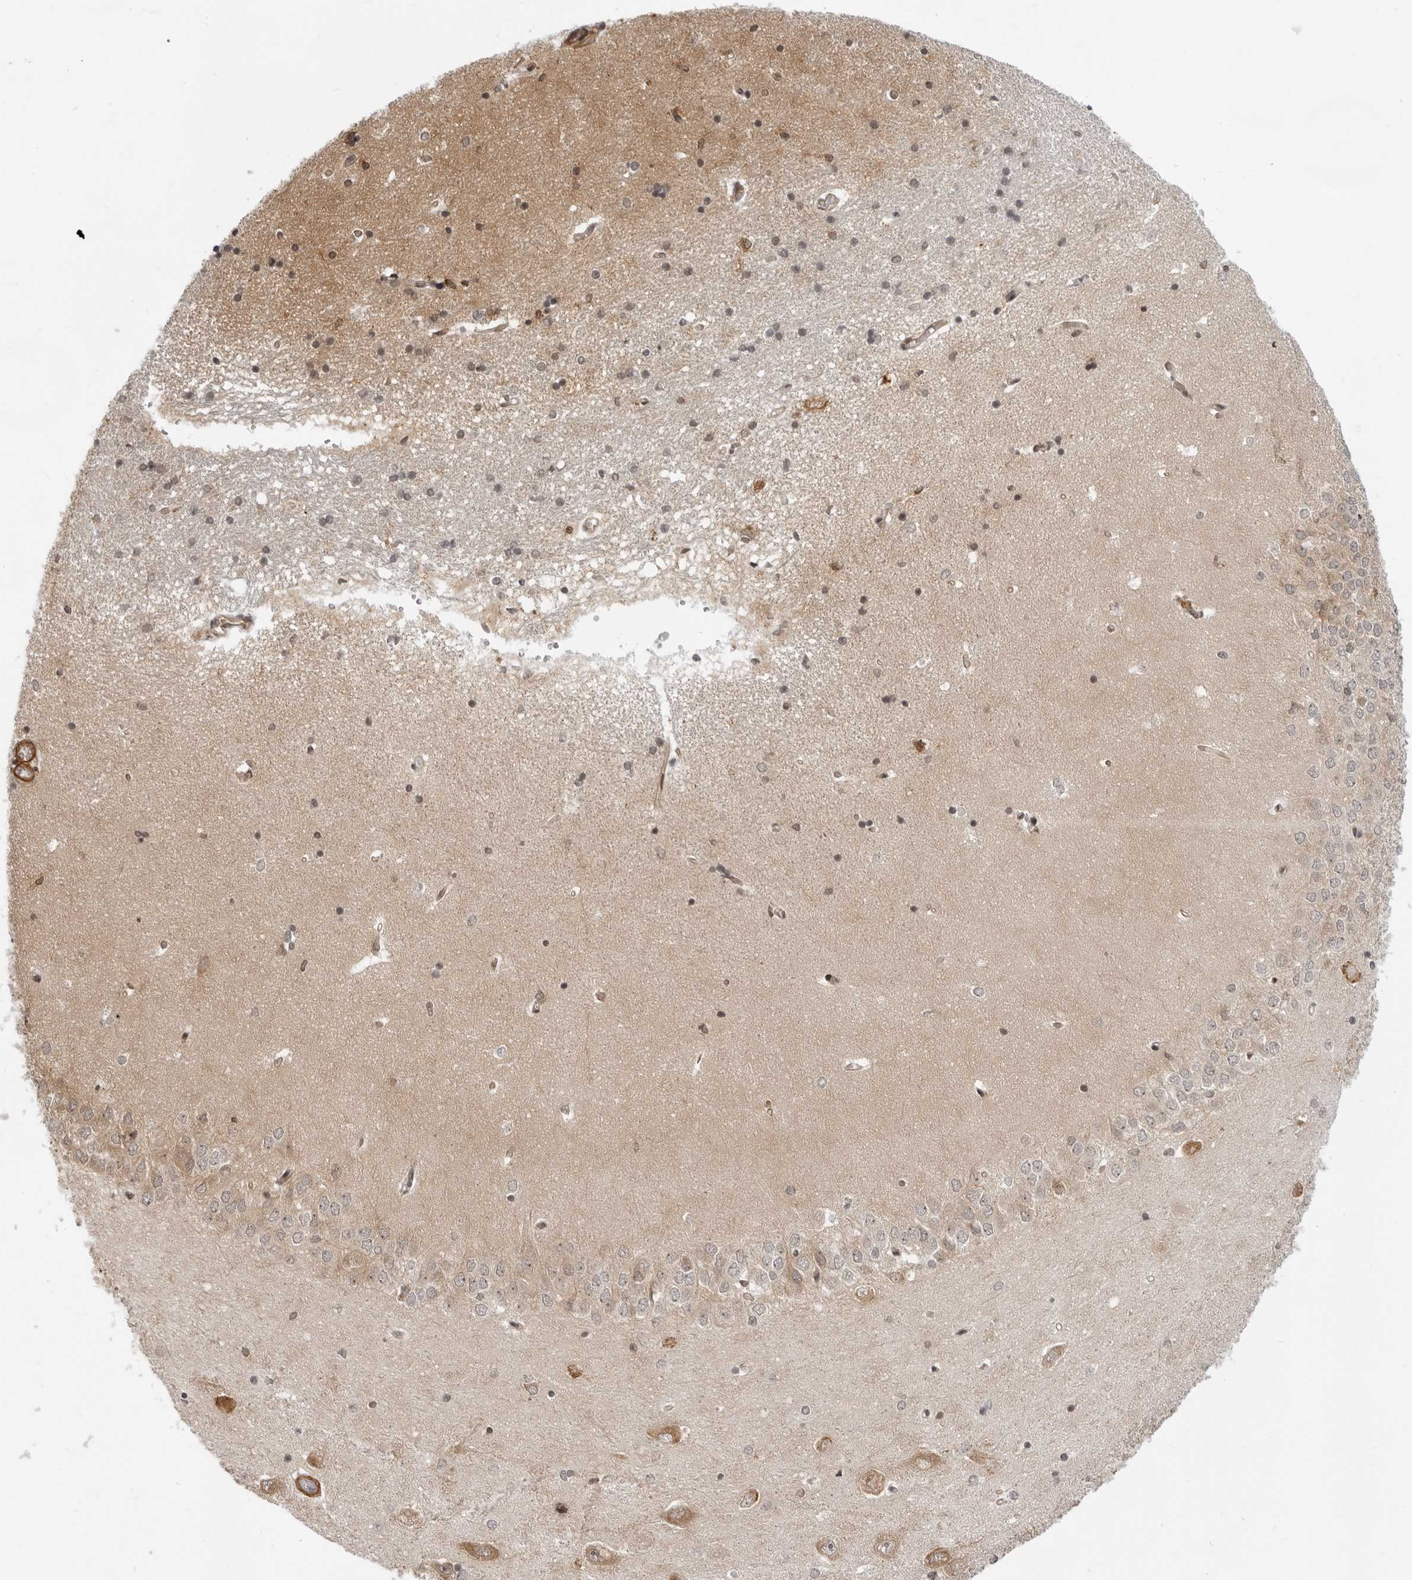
{"staining": {"intensity": "moderate", "quantity": "25%-75%", "location": "cytoplasmic/membranous"}, "tissue": "hippocampus", "cell_type": "Glial cells", "image_type": "normal", "snomed": [{"axis": "morphology", "description": "Normal tissue, NOS"}, {"axis": "topography", "description": "Hippocampus"}], "caption": "Benign hippocampus displays moderate cytoplasmic/membranous positivity in about 25%-75% of glial cells, visualized by immunohistochemistry.", "gene": "SRGAP2", "patient": {"sex": "male", "age": 45}}